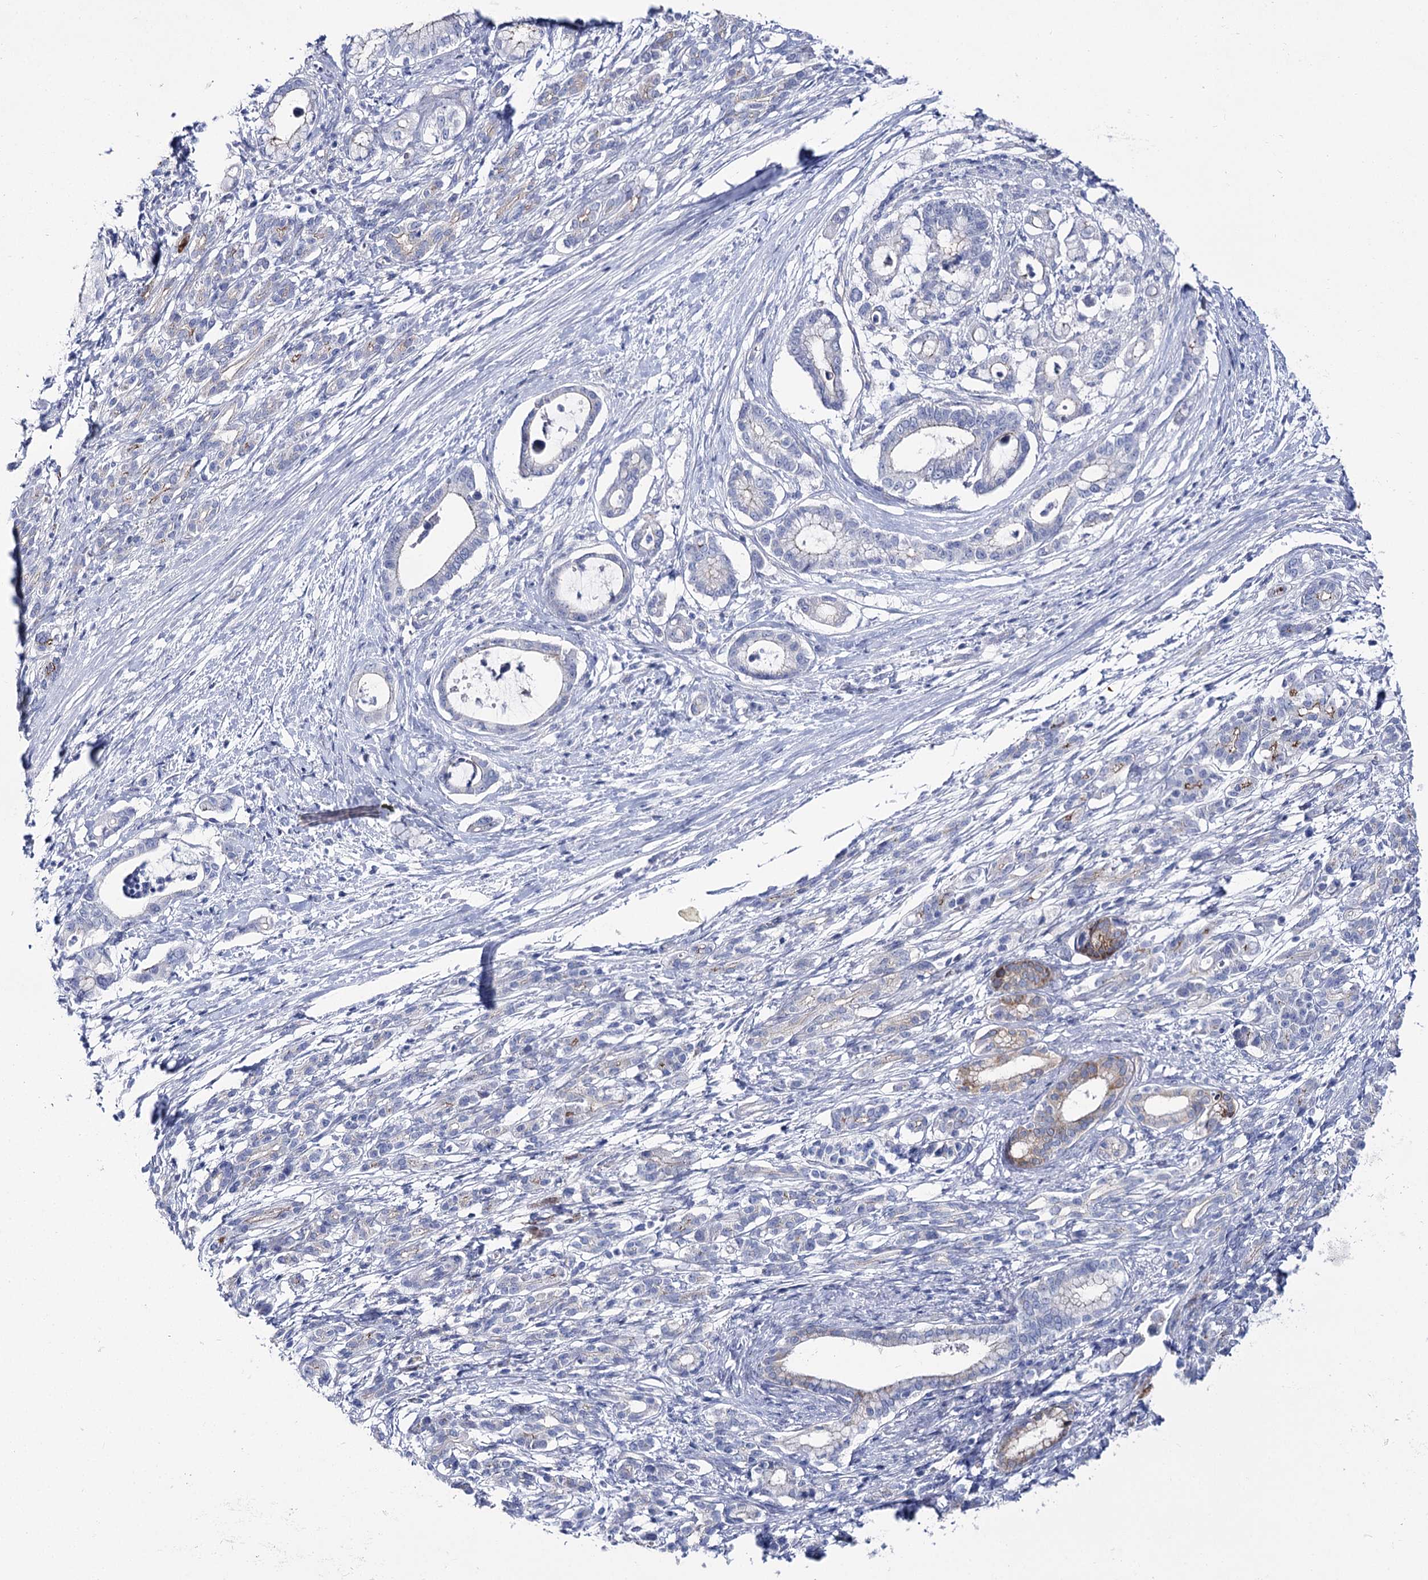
{"staining": {"intensity": "moderate", "quantity": "<25%", "location": "cytoplasmic/membranous"}, "tissue": "pancreatic cancer", "cell_type": "Tumor cells", "image_type": "cancer", "snomed": [{"axis": "morphology", "description": "Adenocarcinoma, NOS"}, {"axis": "topography", "description": "Pancreas"}], "caption": "Brown immunohistochemical staining in human adenocarcinoma (pancreatic) shows moderate cytoplasmic/membranous staining in about <25% of tumor cells.", "gene": "NRAP", "patient": {"sex": "female", "age": 55}}